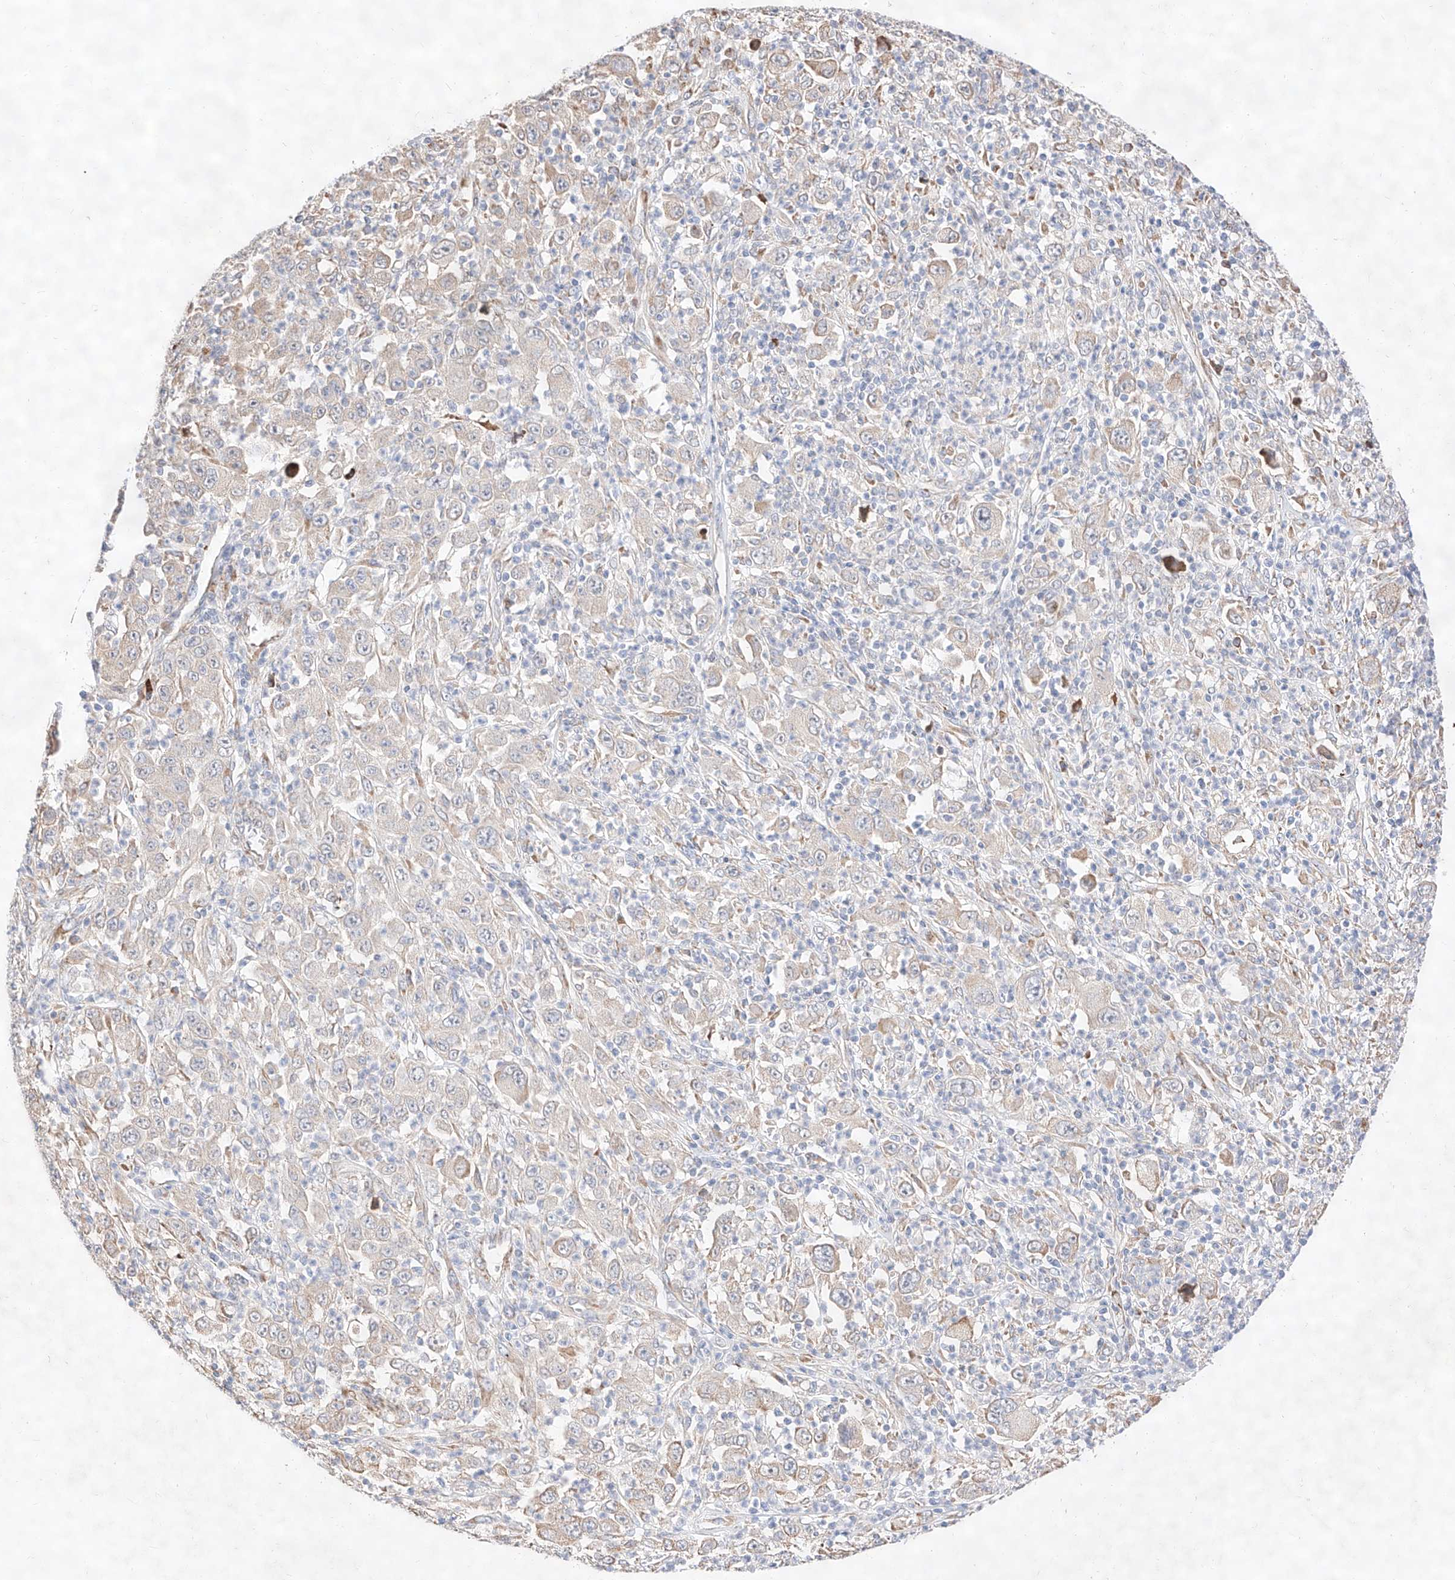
{"staining": {"intensity": "weak", "quantity": "25%-75%", "location": "cytoplasmic/membranous"}, "tissue": "melanoma", "cell_type": "Tumor cells", "image_type": "cancer", "snomed": [{"axis": "morphology", "description": "Malignant melanoma, Metastatic site"}, {"axis": "topography", "description": "Skin"}], "caption": "Protein staining demonstrates weak cytoplasmic/membranous staining in about 25%-75% of tumor cells in melanoma.", "gene": "ATP9B", "patient": {"sex": "female", "age": 56}}